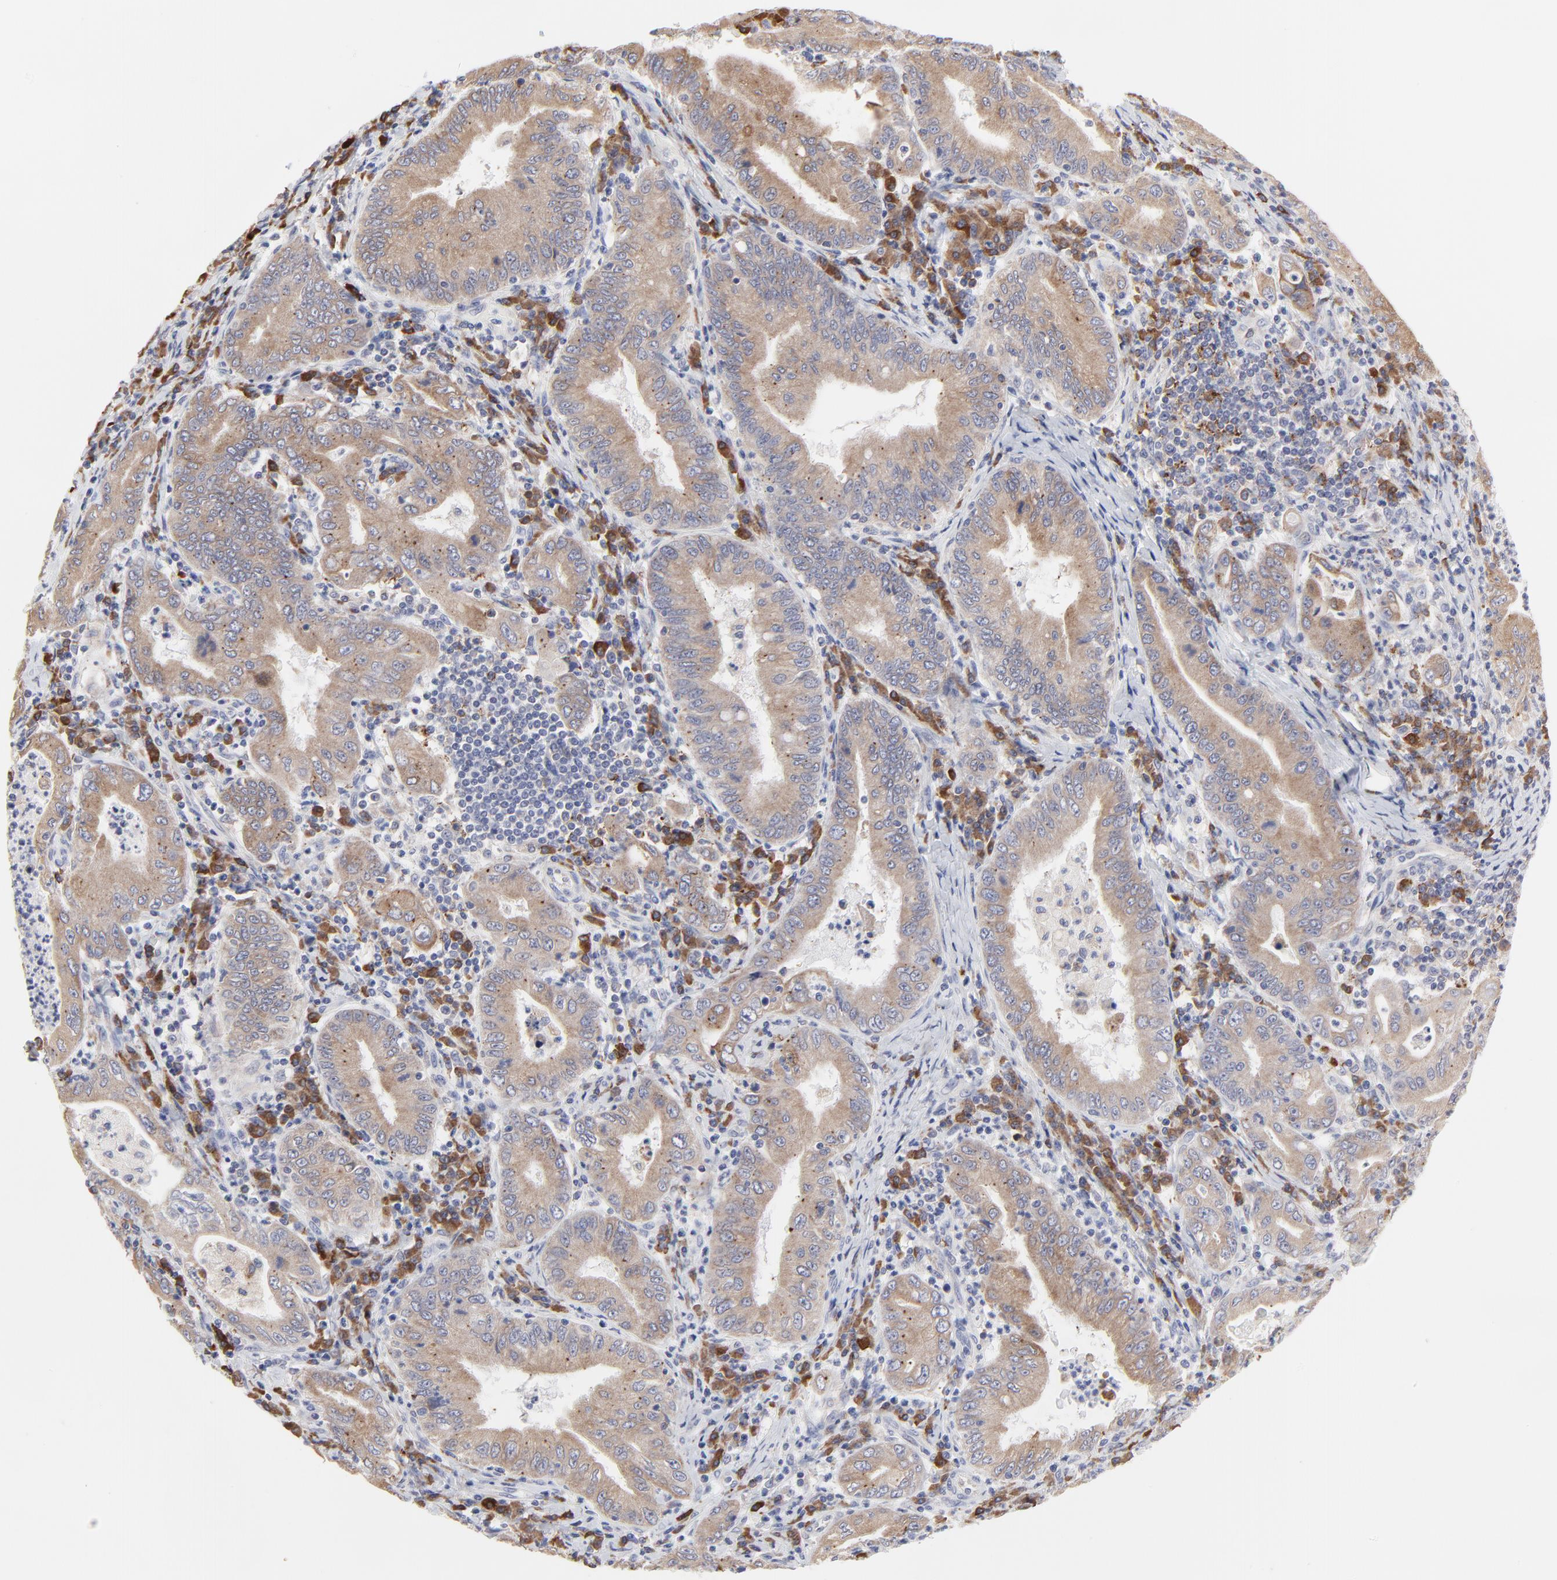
{"staining": {"intensity": "moderate", "quantity": ">75%", "location": "cytoplasmic/membranous"}, "tissue": "stomach cancer", "cell_type": "Tumor cells", "image_type": "cancer", "snomed": [{"axis": "morphology", "description": "Normal tissue, NOS"}, {"axis": "morphology", "description": "Adenocarcinoma, NOS"}, {"axis": "topography", "description": "Esophagus"}, {"axis": "topography", "description": "Stomach, upper"}, {"axis": "topography", "description": "Peripheral nerve tissue"}], "caption": "Protein expression analysis of human stomach cancer reveals moderate cytoplasmic/membranous expression in approximately >75% of tumor cells. Nuclei are stained in blue.", "gene": "TRIM22", "patient": {"sex": "male", "age": 62}}